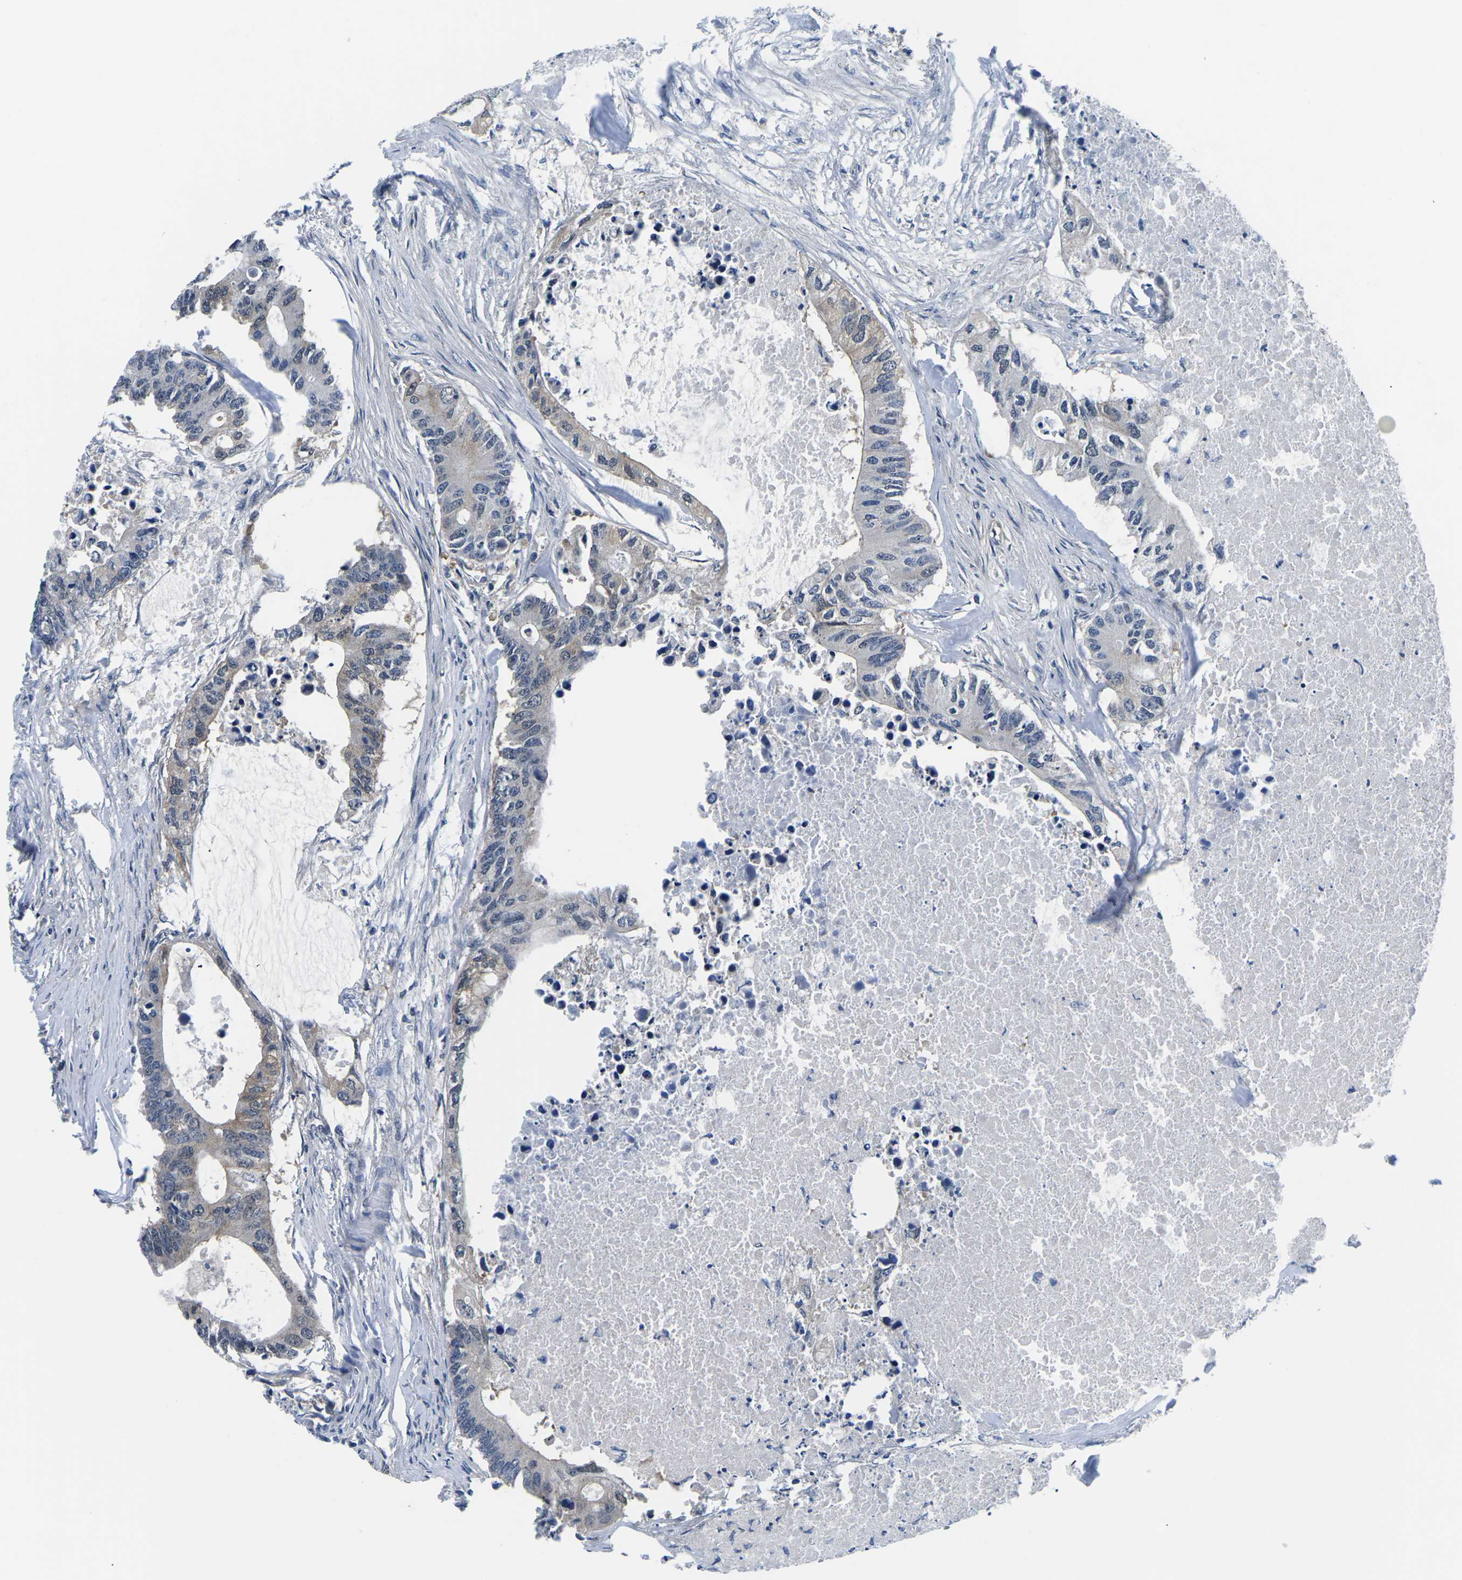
{"staining": {"intensity": "weak", "quantity": "25%-75%", "location": "cytoplasmic/membranous"}, "tissue": "colorectal cancer", "cell_type": "Tumor cells", "image_type": "cancer", "snomed": [{"axis": "morphology", "description": "Adenocarcinoma, NOS"}, {"axis": "topography", "description": "Colon"}], "caption": "Immunohistochemical staining of colorectal adenocarcinoma displays weak cytoplasmic/membranous protein positivity in approximately 25%-75% of tumor cells.", "gene": "GSK3B", "patient": {"sex": "male", "age": 71}}